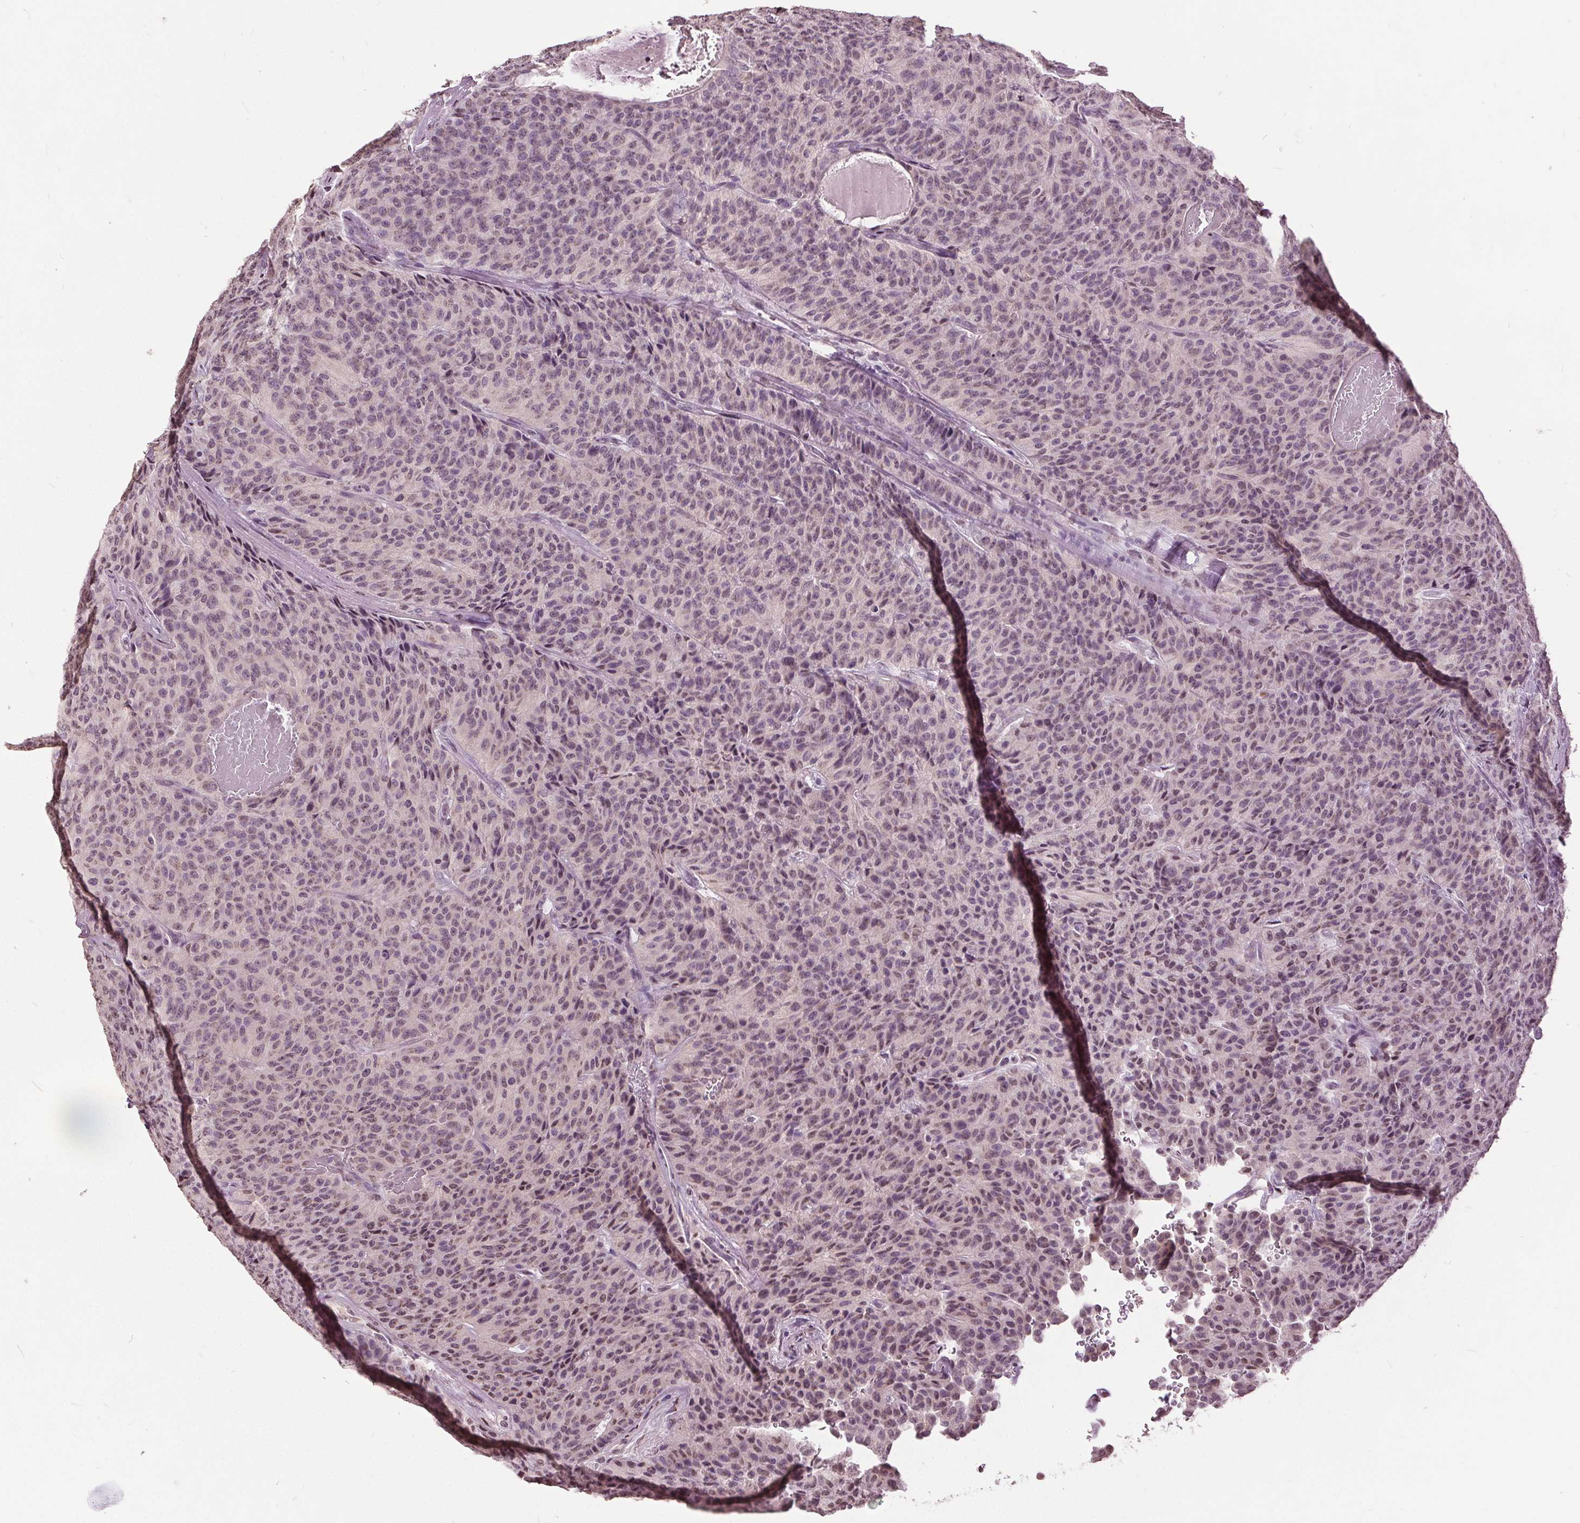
{"staining": {"intensity": "negative", "quantity": "none", "location": "none"}, "tissue": "carcinoid", "cell_type": "Tumor cells", "image_type": "cancer", "snomed": [{"axis": "morphology", "description": "Carcinoid, malignant, NOS"}, {"axis": "topography", "description": "Lung"}], "caption": "Carcinoid stained for a protein using immunohistochemistry reveals no expression tumor cells.", "gene": "CXCL16", "patient": {"sex": "male", "age": 71}}